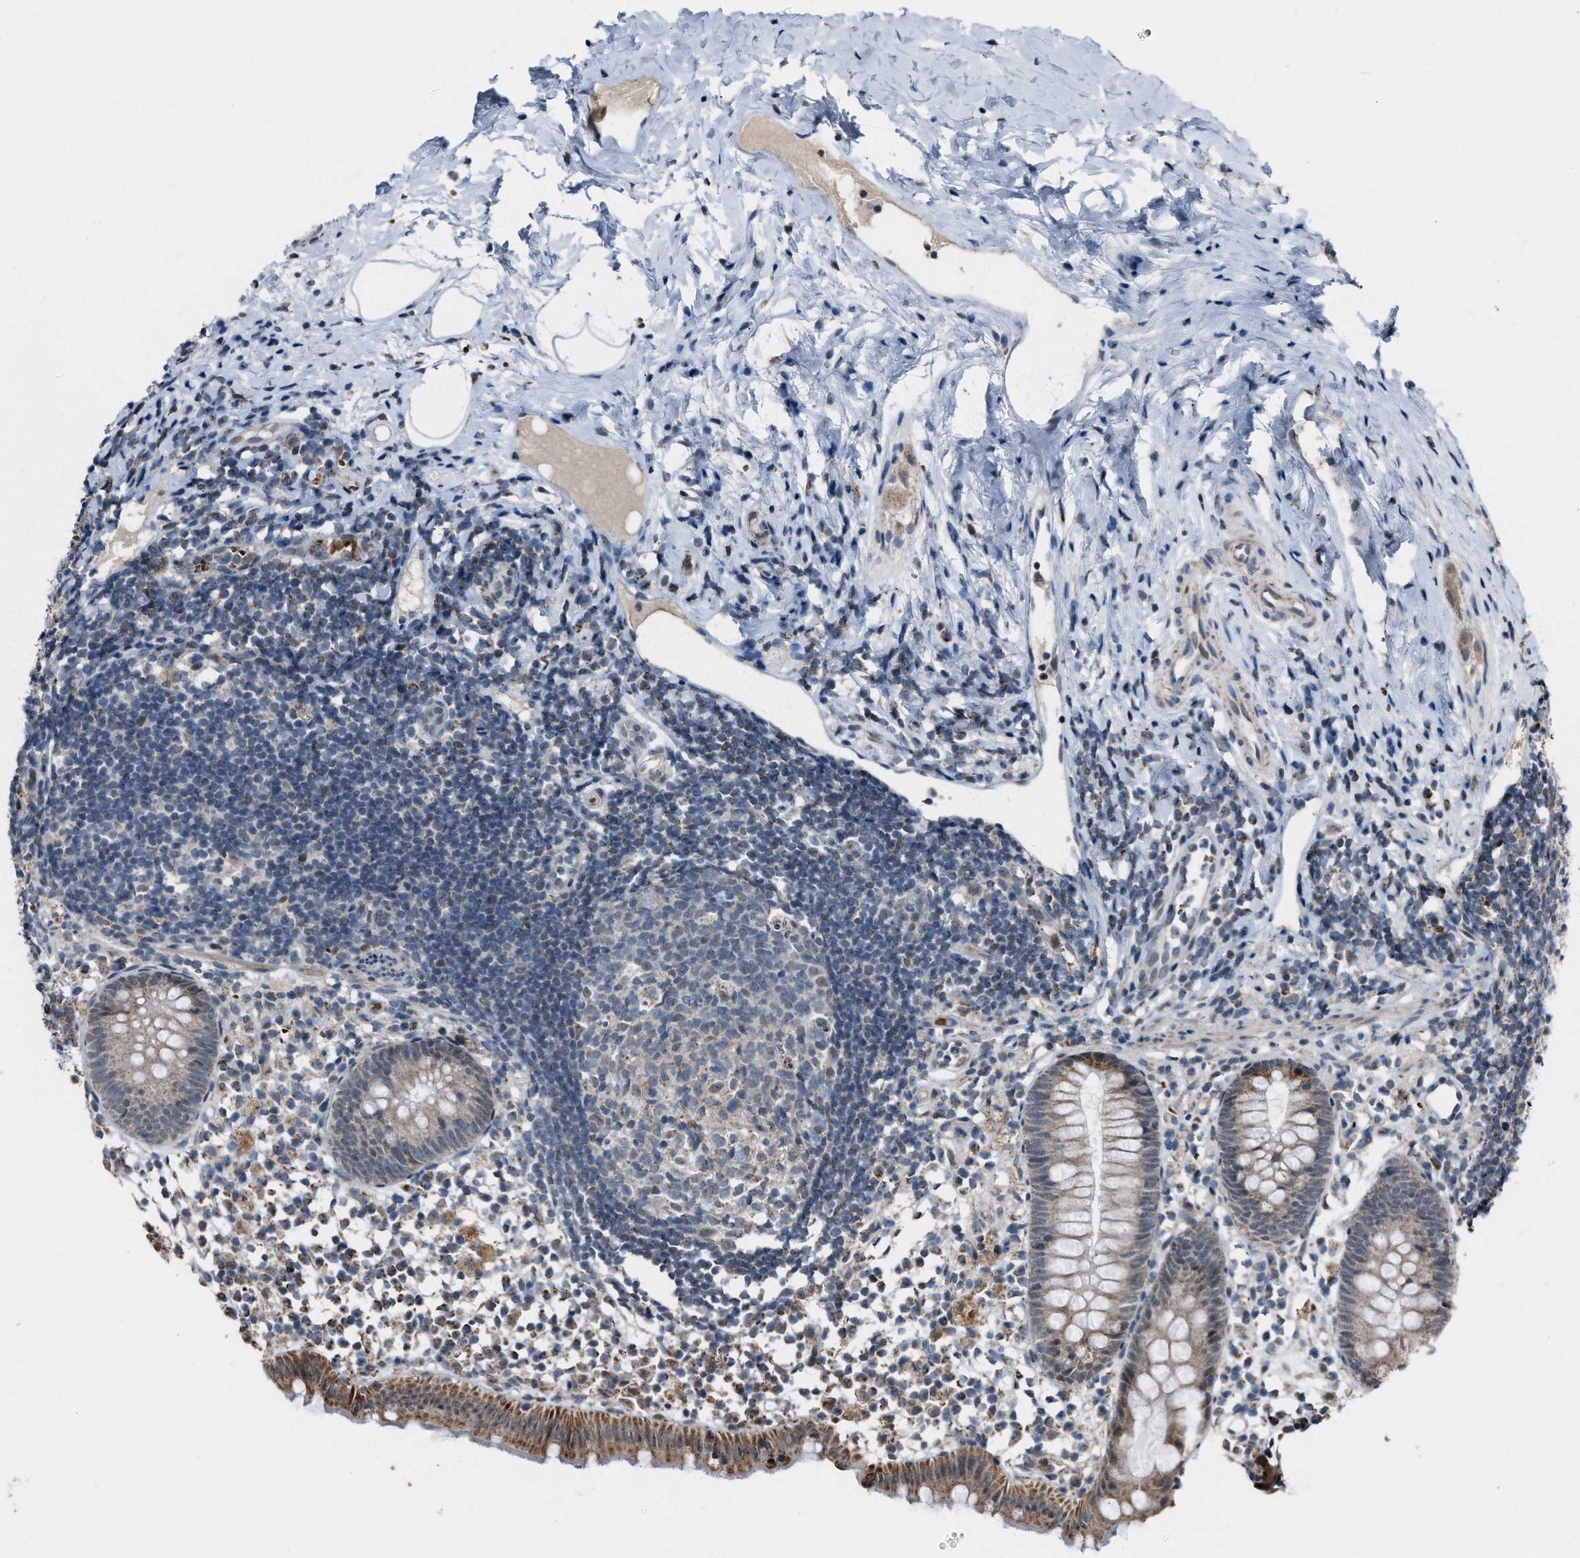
{"staining": {"intensity": "strong", "quantity": ">75%", "location": "cytoplasmic/membranous"}, "tissue": "appendix", "cell_type": "Glandular cells", "image_type": "normal", "snomed": [{"axis": "morphology", "description": "Normal tissue, NOS"}, {"axis": "topography", "description": "Appendix"}], "caption": "Brown immunohistochemical staining in benign appendix reveals strong cytoplasmic/membranous staining in approximately >75% of glandular cells. The protein of interest is shown in brown color, while the nuclei are stained blue.", "gene": "CHN2", "patient": {"sex": "female", "age": 20}}